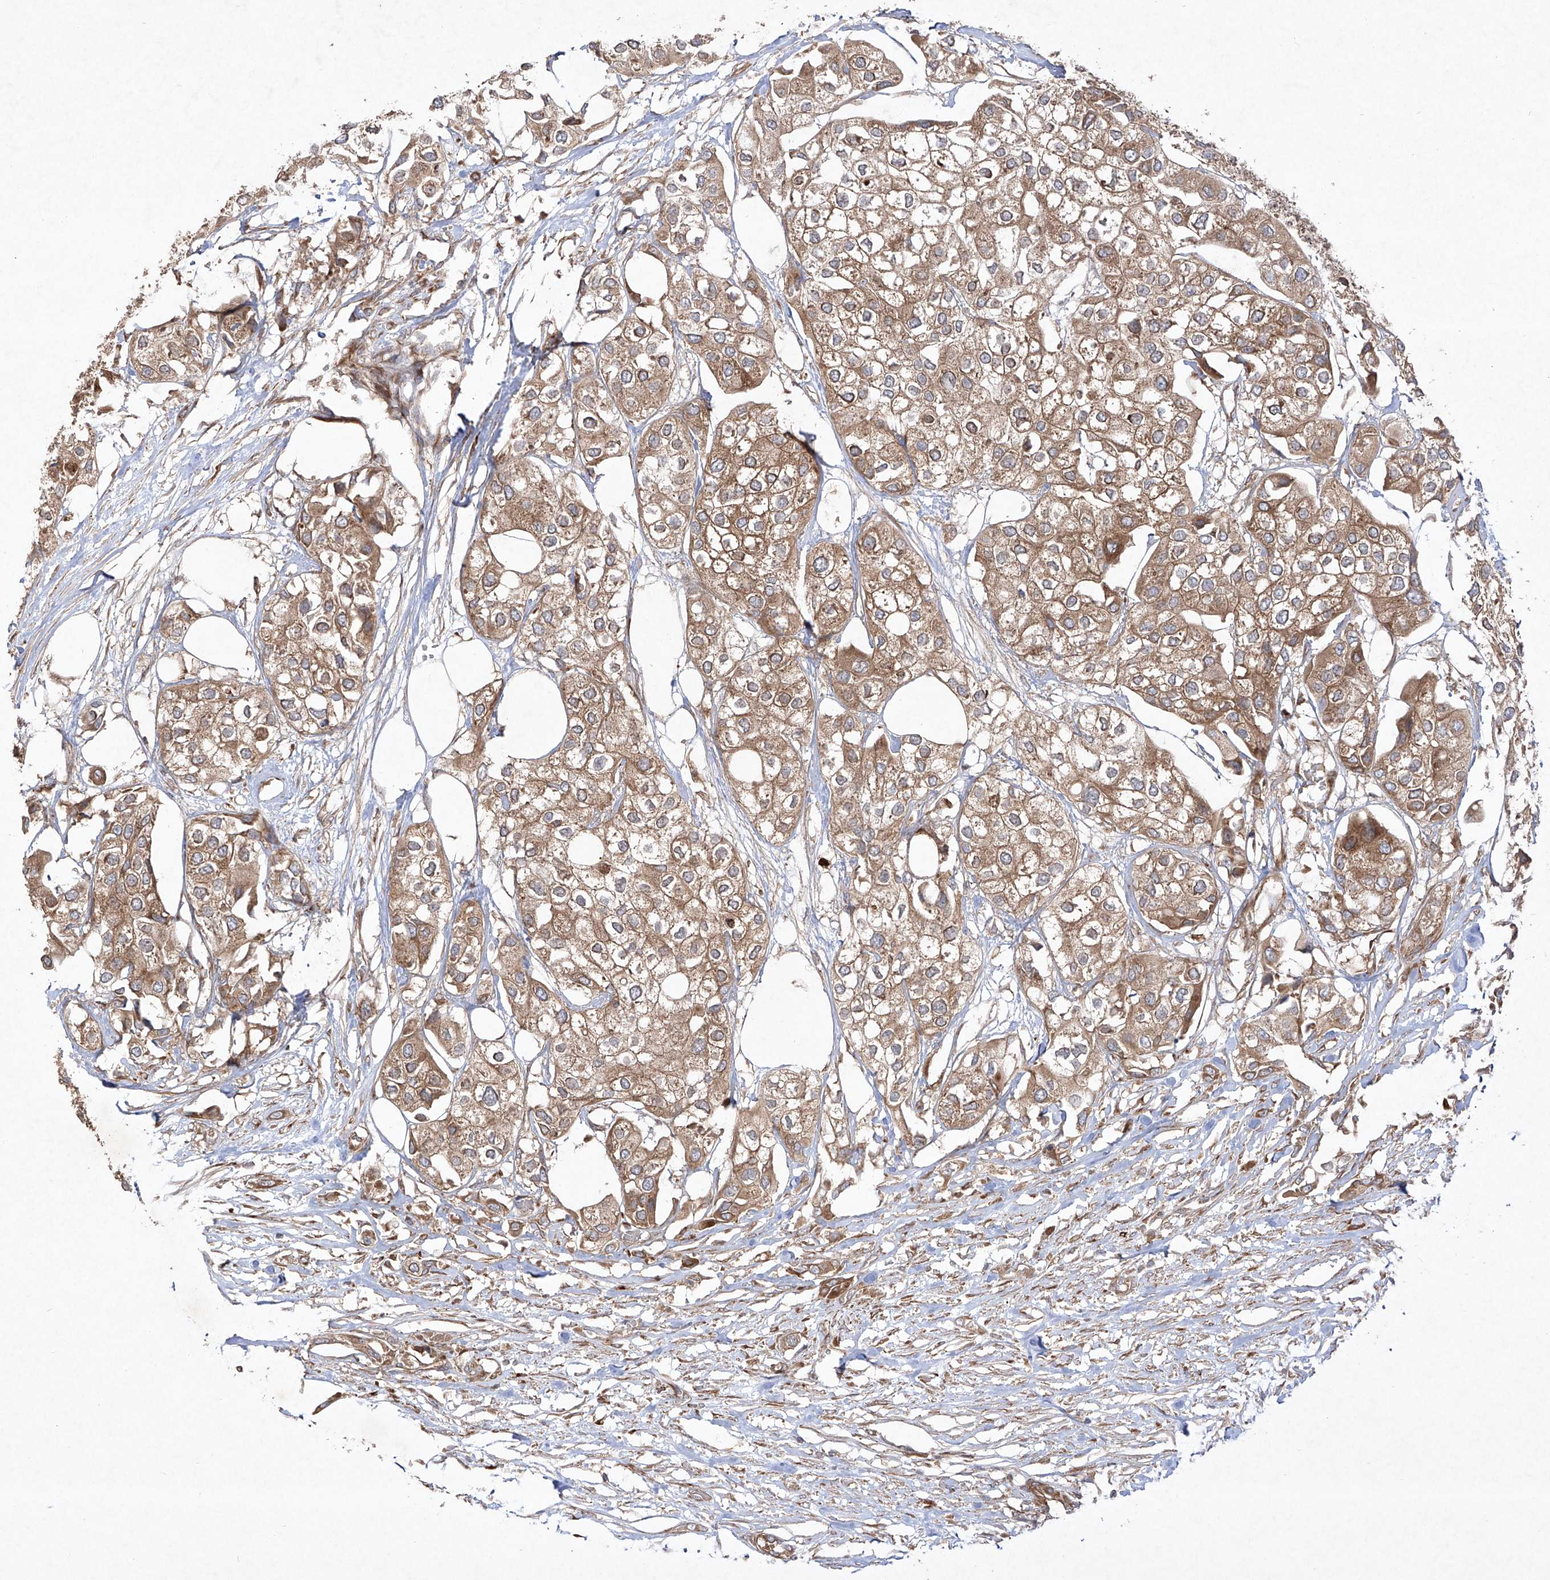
{"staining": {"intensity": "moderate", "quantity": ">75%", "location": "cytoplasmic/membranous"}, "tissue": "urothelial cancer", "cell_type": "Tumor cells", "image_type": "cancer", "snomed": [{"axis": "morphology", "description": "Urothelial carcinoma, High grade"}, {"axis": "topography", "description": "Urinary bladder"}], "caption": "Tumor cells demonstrate medium levels of moderate cytoplasmic/membranous expression in approximately >75% of cells in human urothelial carcinoma (high-grade).", "gene": "YKT6", "patient": {"sex": "male", "age": 64}}